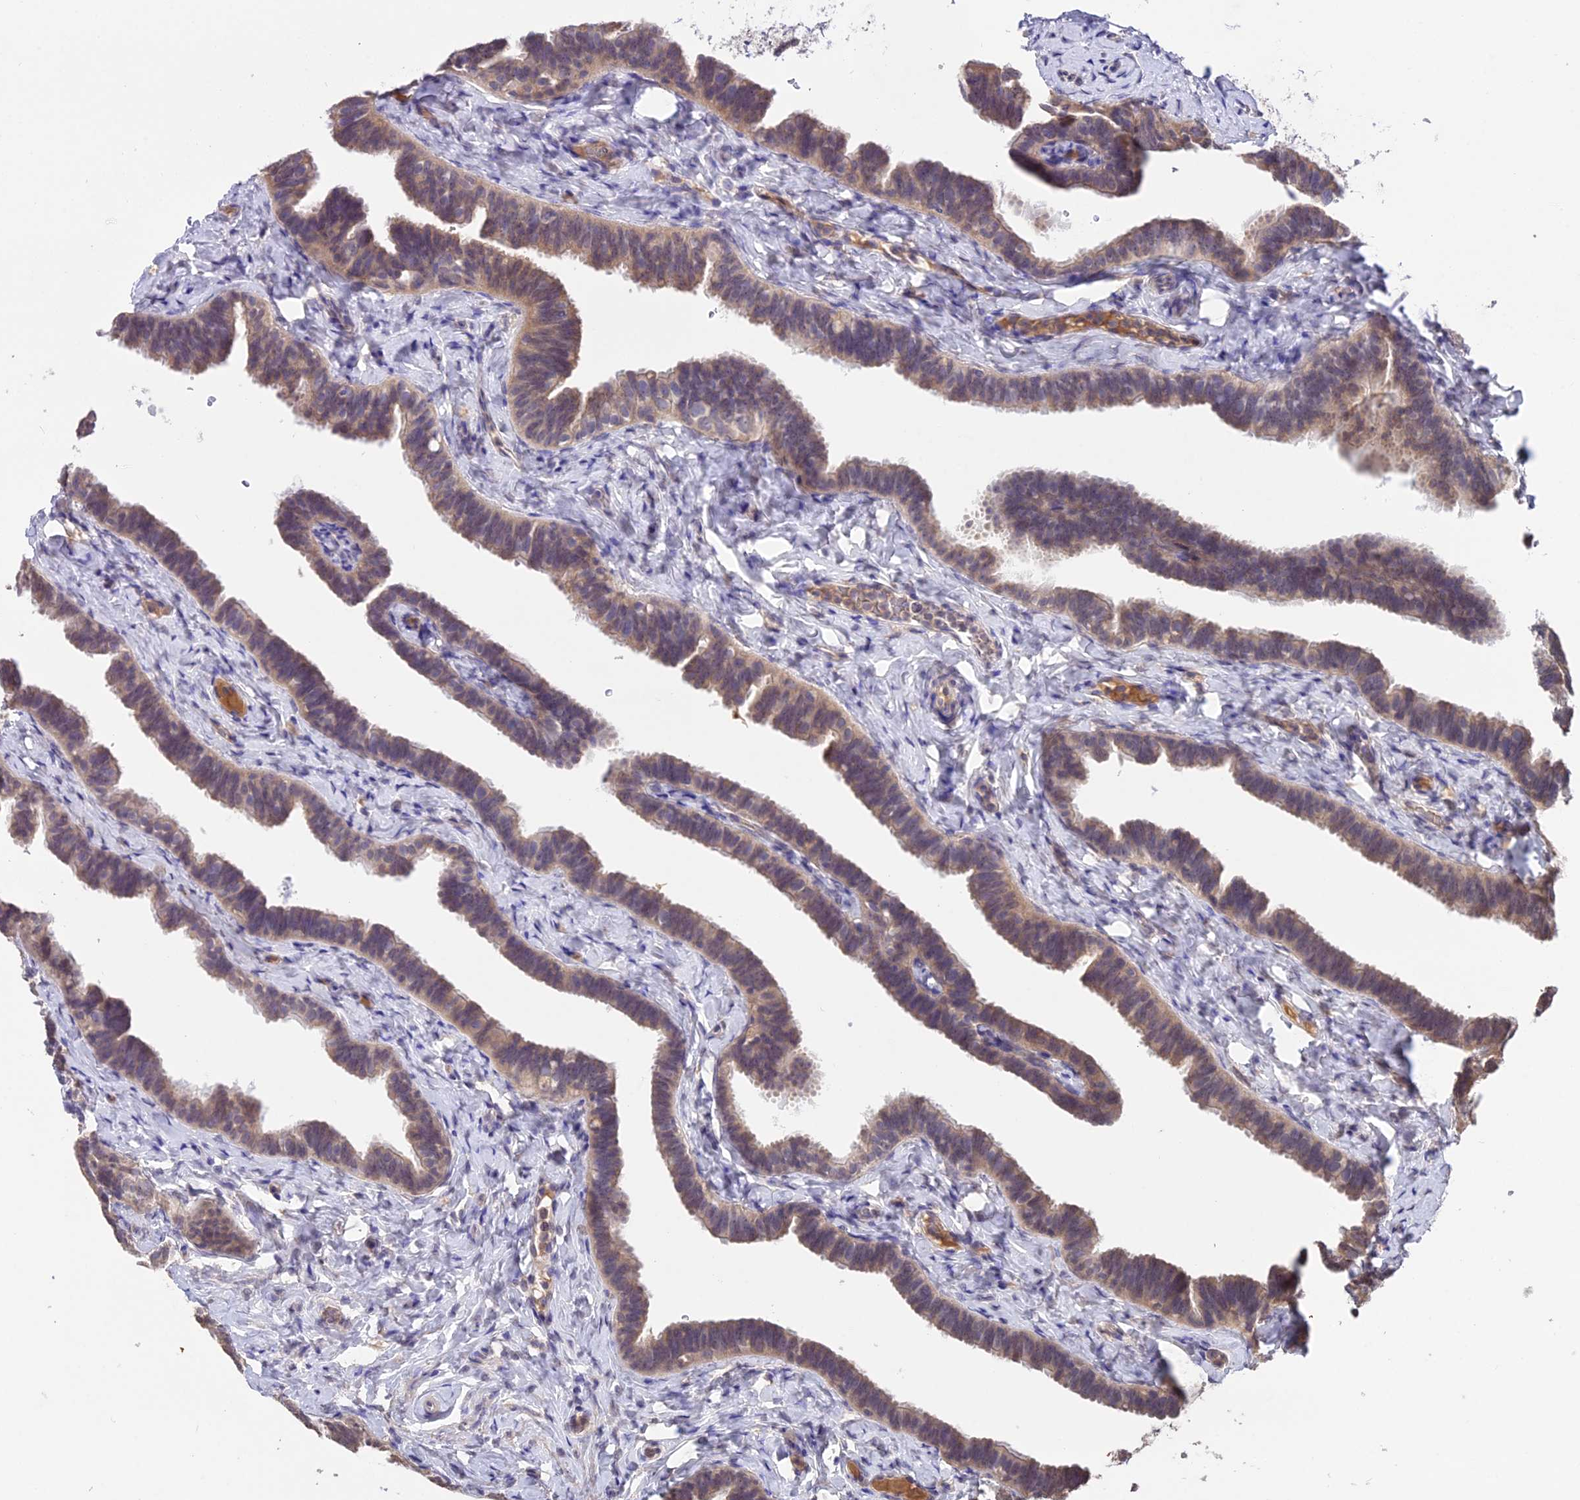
{"staining": {"intensity": "weak", "quantity": ">75%", "location": "cytoplasmic/membranous"}, "tissue": "fallopian tube", "cell_type": "Glandular cells", "image_type": "normal", "snomed": [{"axis": "morphology", "description": "Normal tissue, NOS"}, {"axis": "topography", "description": "Fallopian tube"}], "caption": "Immunohistochemical staining of normal fallopian tube reveals low levels of weak cytoplasmic/membranous positivity in about >75% of glandular cells. The staining was performed using DAB, with brown indicating positive protein expression. Nuclei are stained blue with hematoxylin.", "gene": "PGK1", "patient": {"sex": "female", "age": 65}}